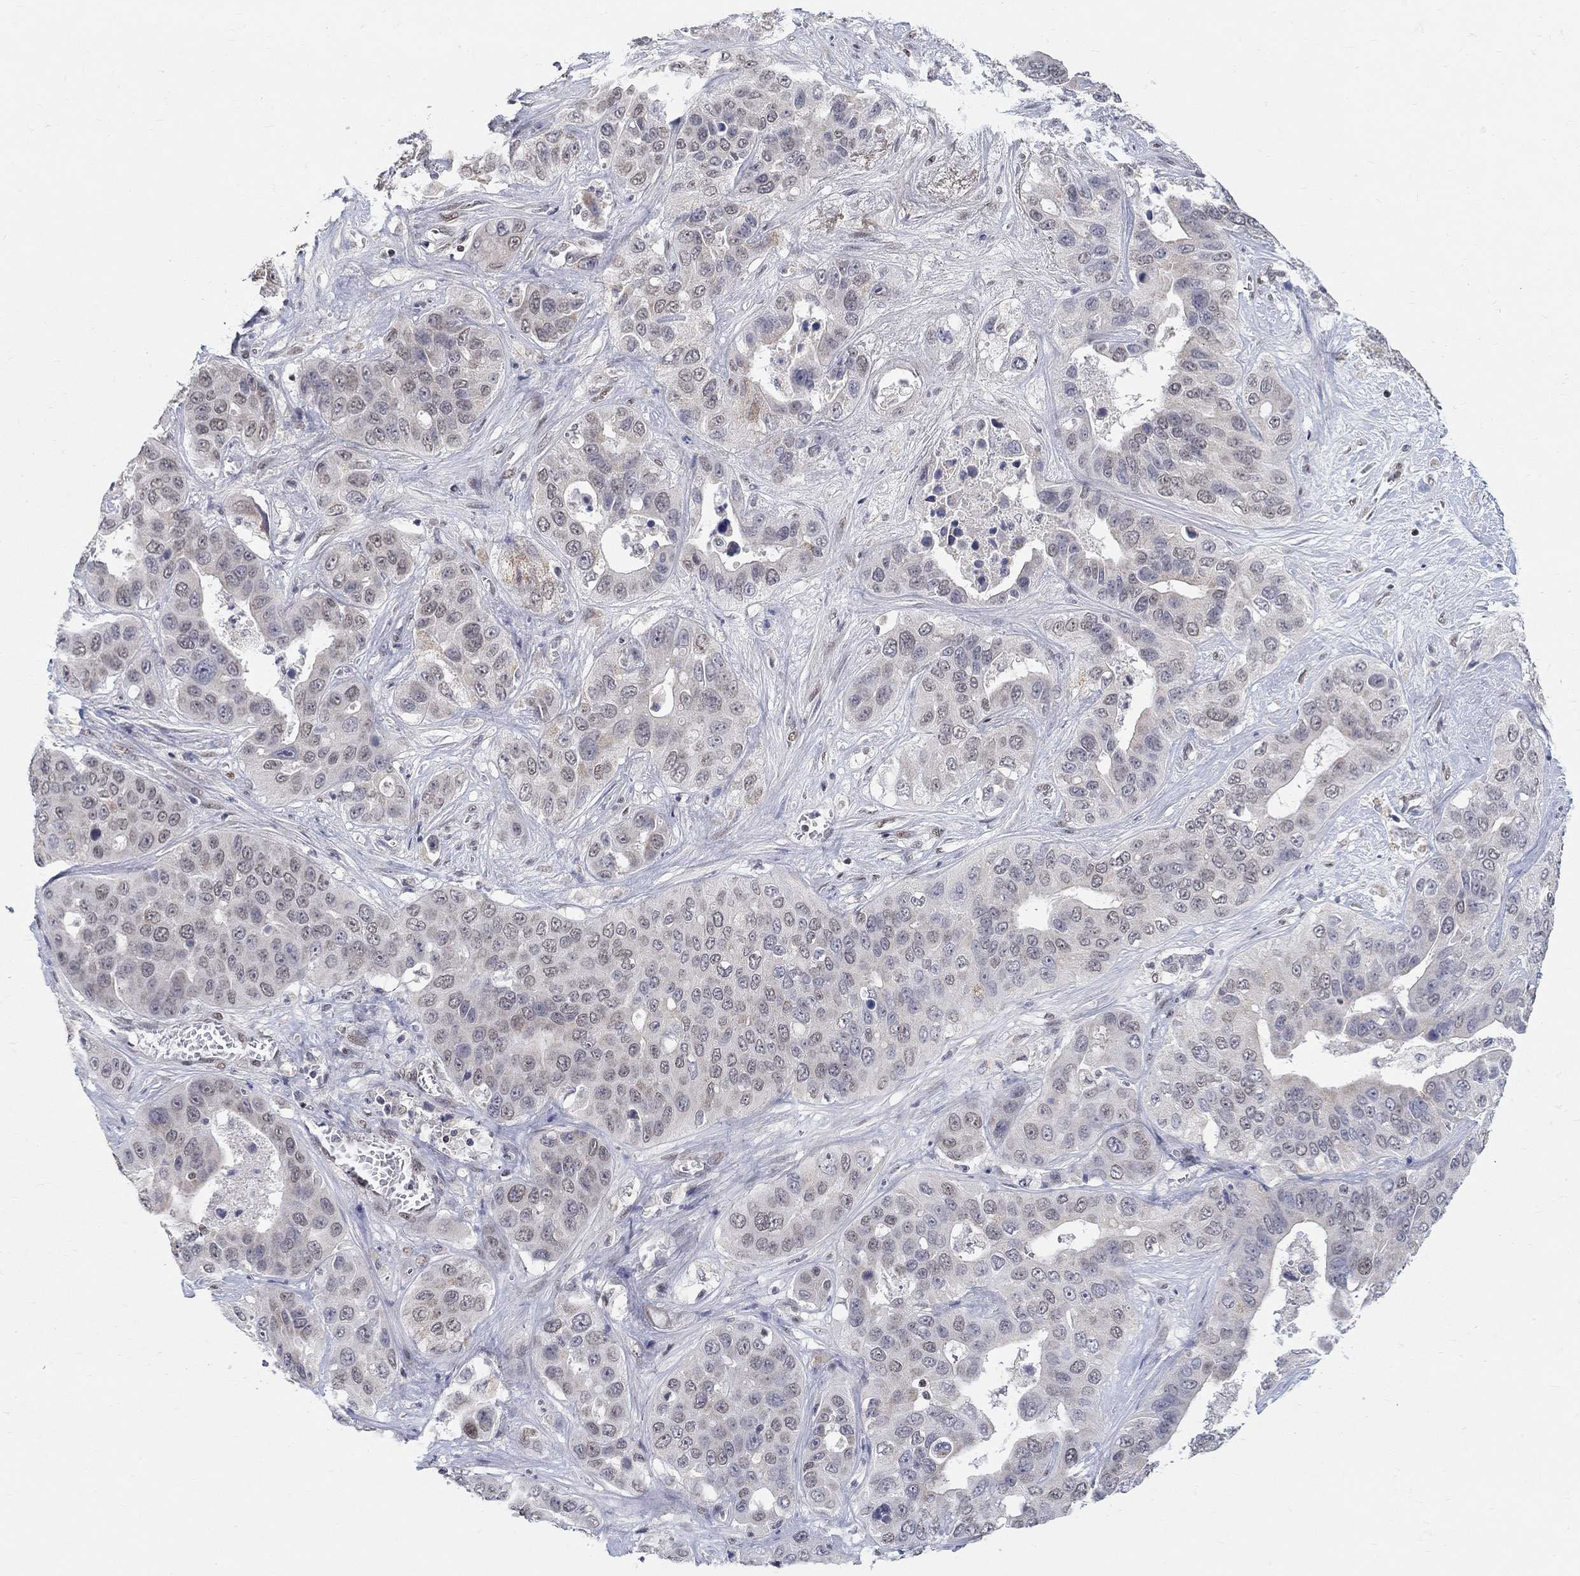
{"staining": {"intensity": "negative", "quantity": "none", "location": "none"}, "tissue": "liver cancer", "cell_type": "Tumor cells", "image_type": "cancer", "snomed": [{"axis": "morphology", "description": "Cholangiocarcinoma"}, {"axis": "topography", "description": "Liver"}], "caption": "Cholangiocarcinoma (liver) was stained to show a protein in brown. There is no significant positivity in tumor cells.", "gene": "KLF12", "patient": {"sex": "female", "age": 52}}